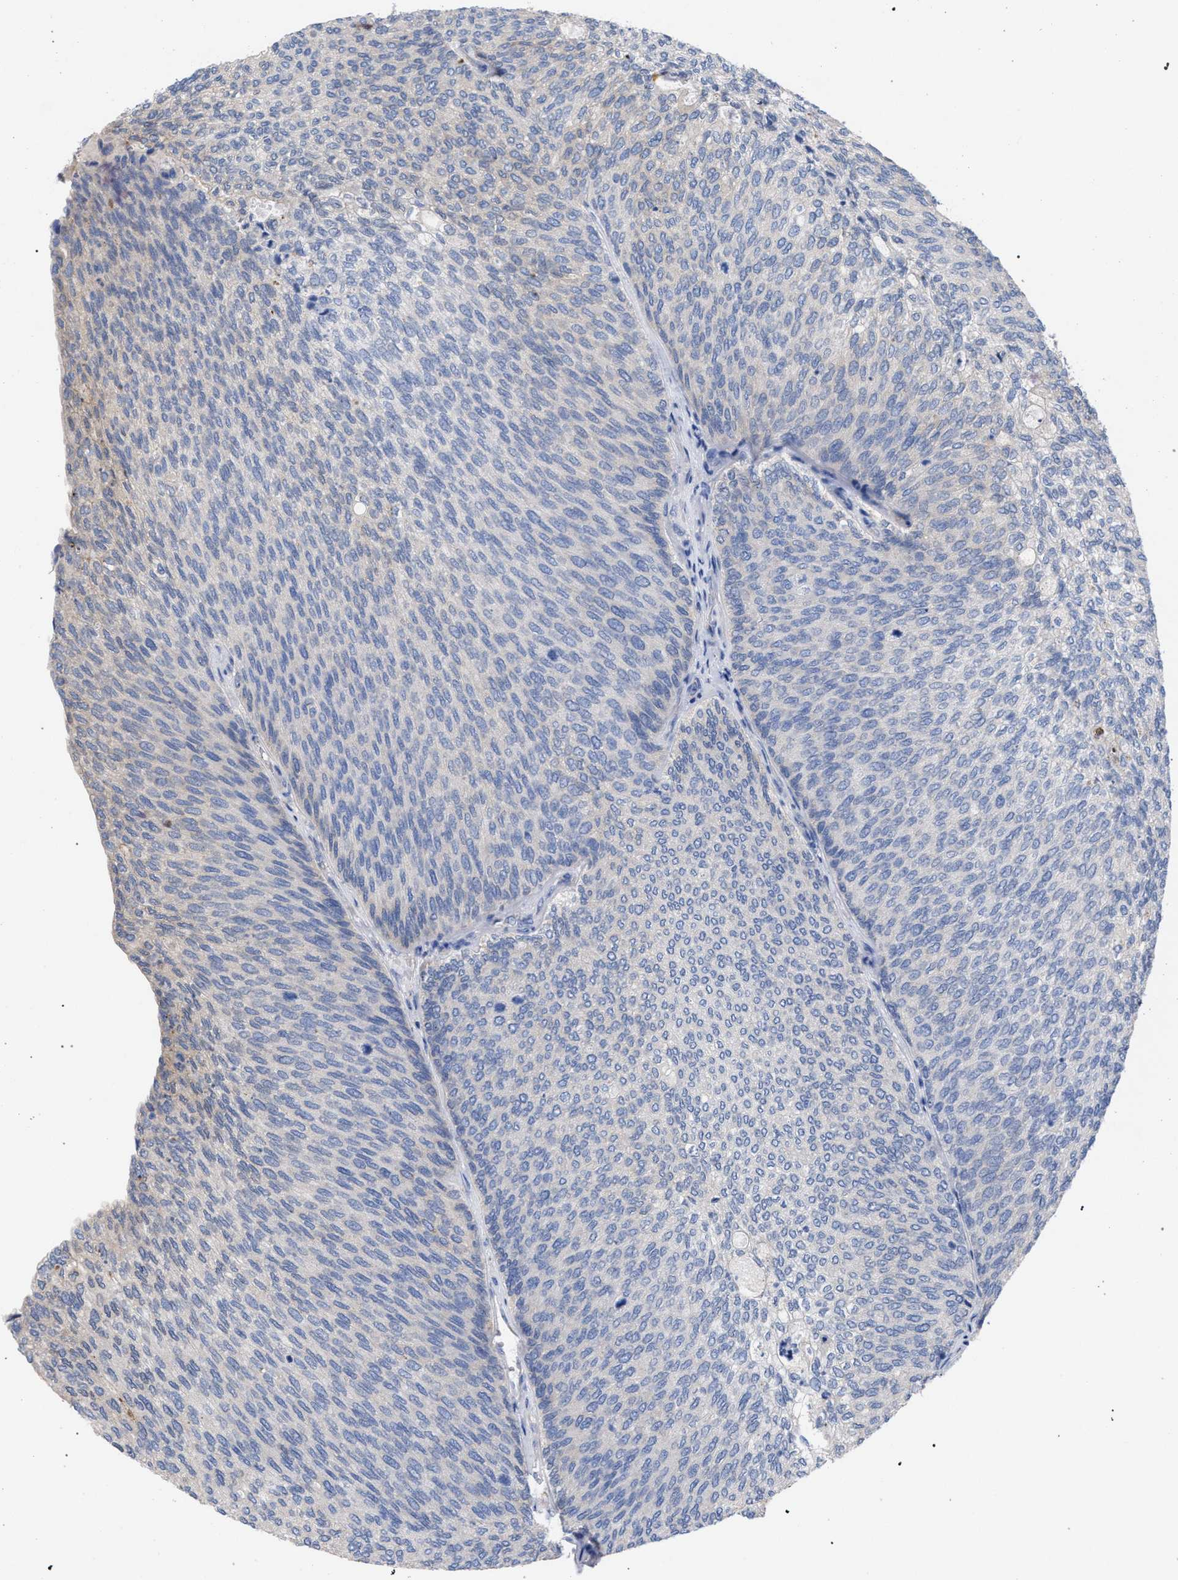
{"staining": {"intensity": "negative", "quantity": "none", "location": "none"}, "tissue": "urothelial cancer", "cell_type": "Tumor cells", "image_type": "cancer", "snomed": [{"axis": "morphology", "description": "Urothelial carcinoma, Low grade"}, {"axis": "topography", "description": "Urinary bladder"}], "caption": "The photomicrograph displays no staining of tumor cells in low-grade urothelial carcinoma.", "gene": "GMPR", "patient": {"sex": "female", "age": 79}}